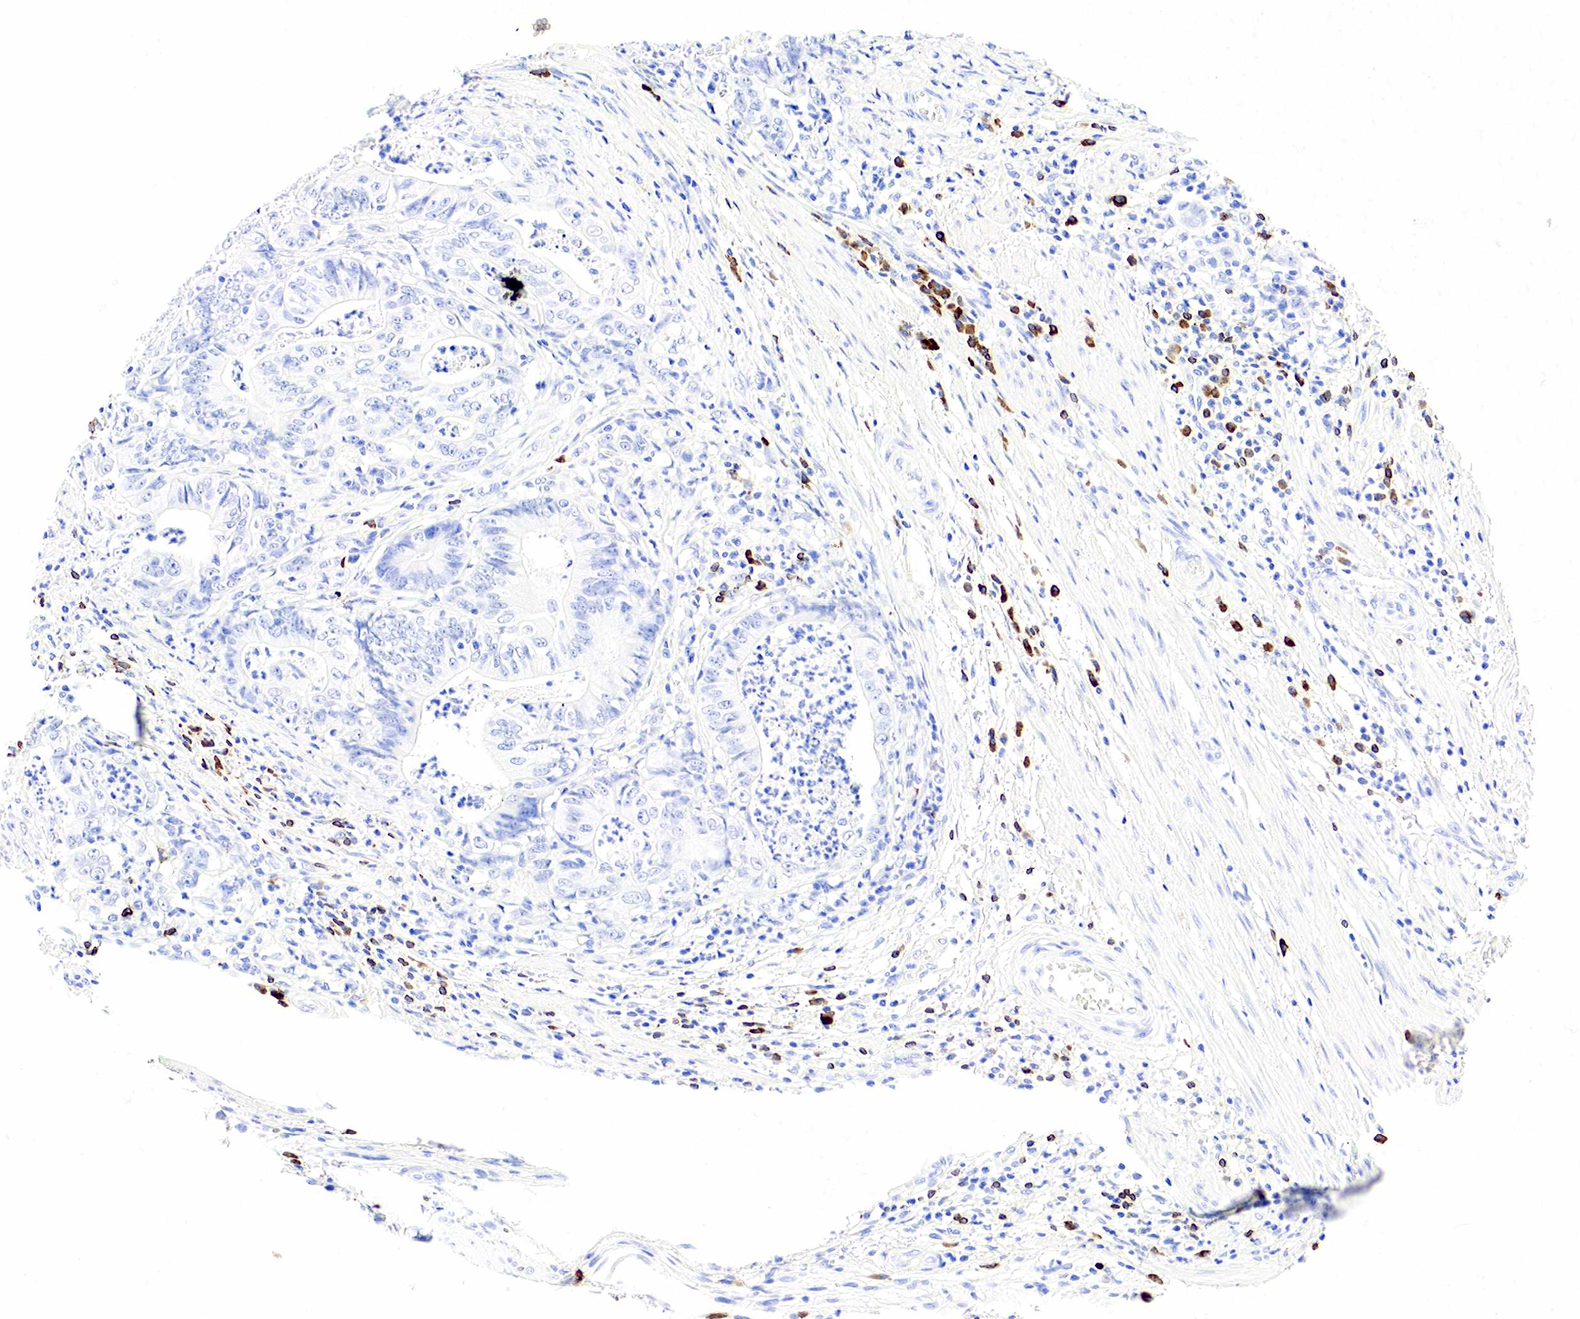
{"staining": {"intensity": "negative", "quantity": "none", "location": "none"}, "tissue": "stomach cancer", "cell_type": "Tumor cells", "image_type": "cancer", "snomed": [{"axis": "morphology", "description": "Adenocarcinoma, NOS"}, {"axis": "topography", "description": "Stomach, lower"}], "caption": "Tumor cells show no significant expression in stomach cancer (adenocarcinoma). The staining is performed using DAB (3,3'-diaminobenzidine) brown chromogen with nuclei counter-stained in using hematoxylin.", "gene": "CD79A", "patient": {"sex": "female", "age": 86}}